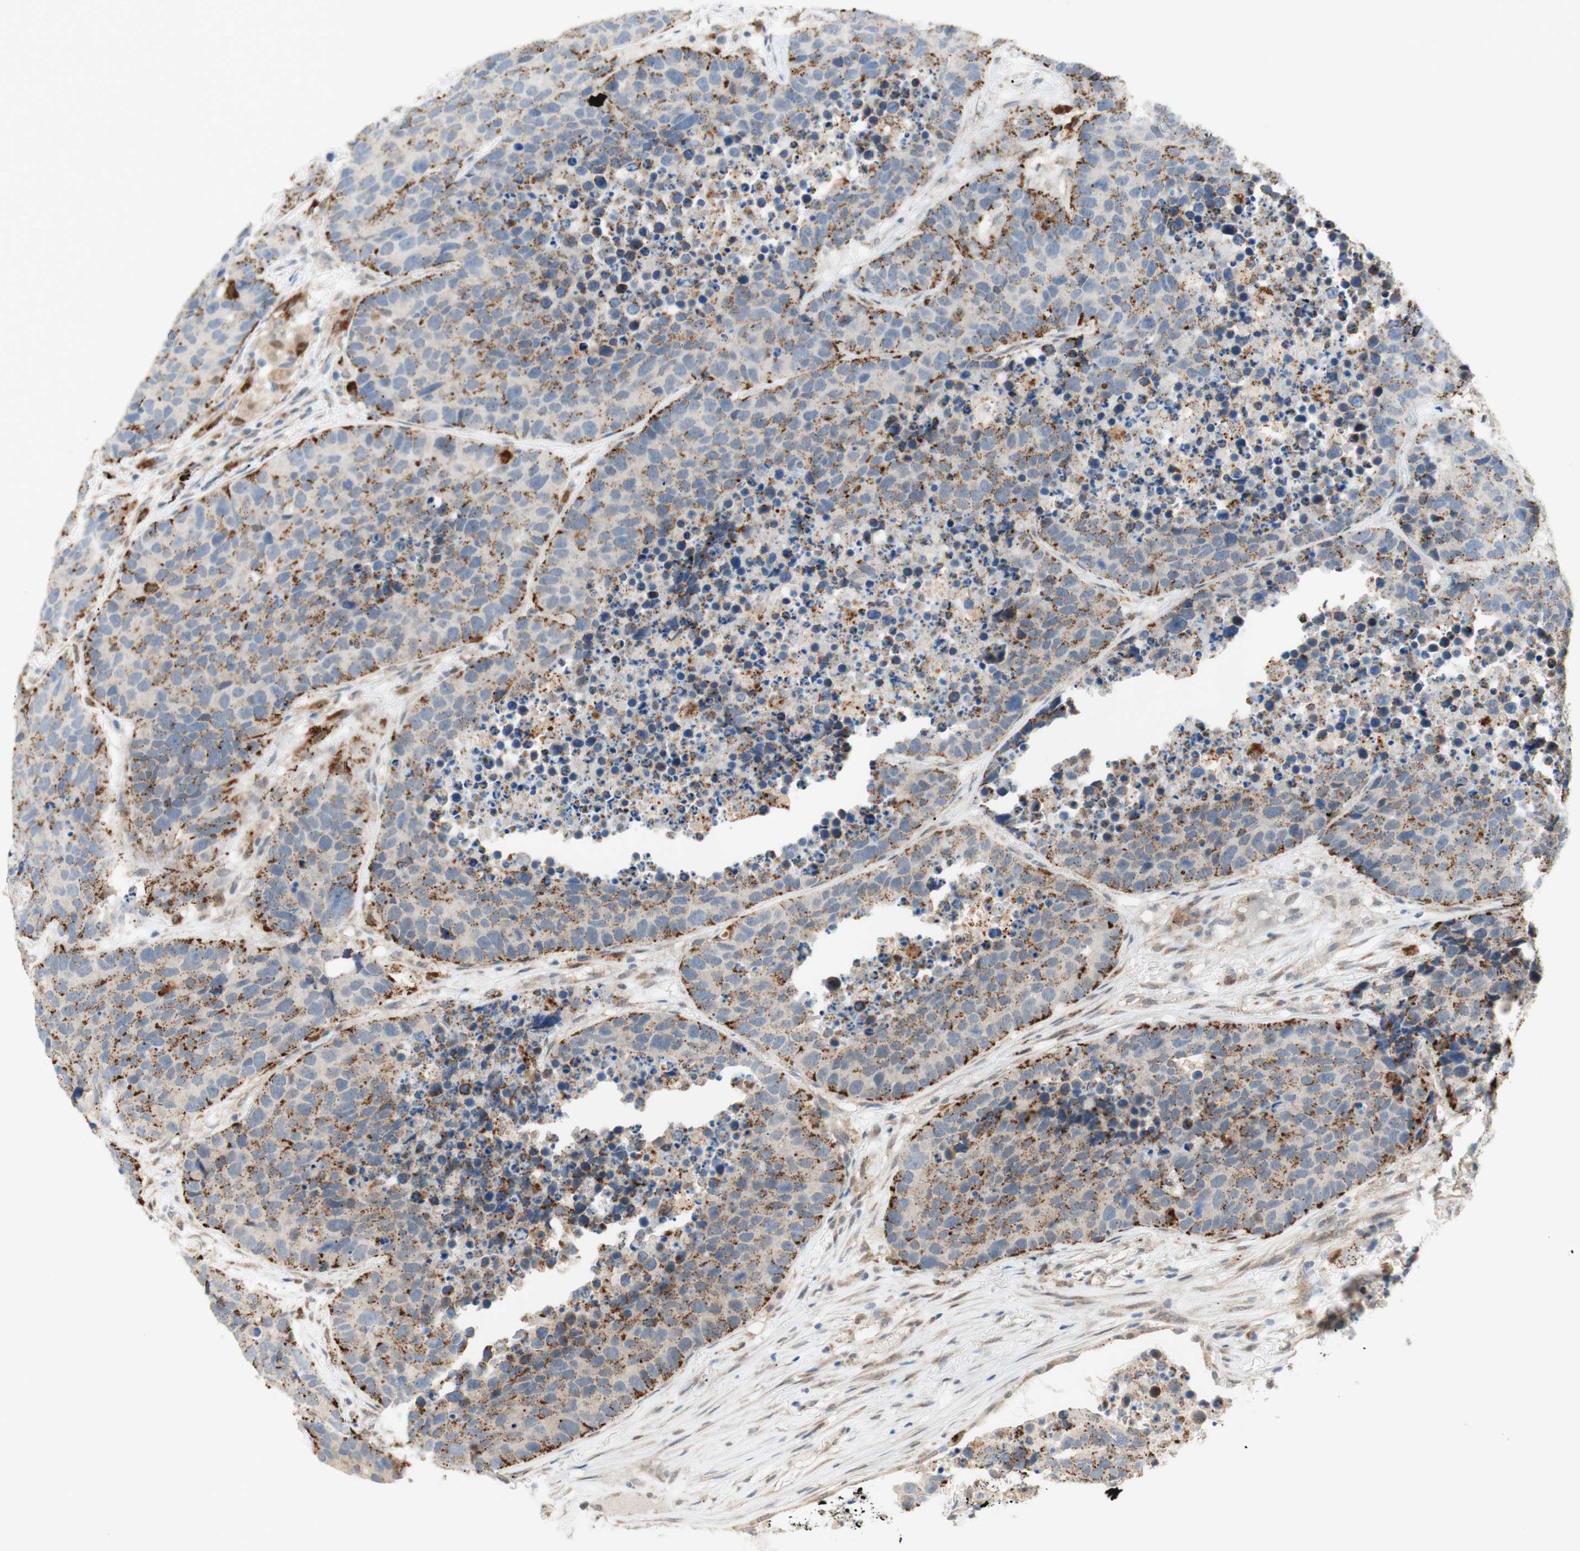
{"staining": {"intensity": "moderate", "quantity": ">75%", "location": "cytoplasmic/membranous"}, "tissue": "carcinoid", "cell_type": "Tumor cells", "image_type": "cancer", "snomed": [{"axis": "morphology", "description": "Carcinoid, malignant, NOS"}, {"axis": "topography", "description": "Lung"}], "caption": "Carcinoid stained with IHC displays moderate cytoplasmic/membranous expression in about >75% of tumor cells. Nuclei are stained in blue.", "gene": "GAPT", "patient": {"sex": "male", "age": 60}}